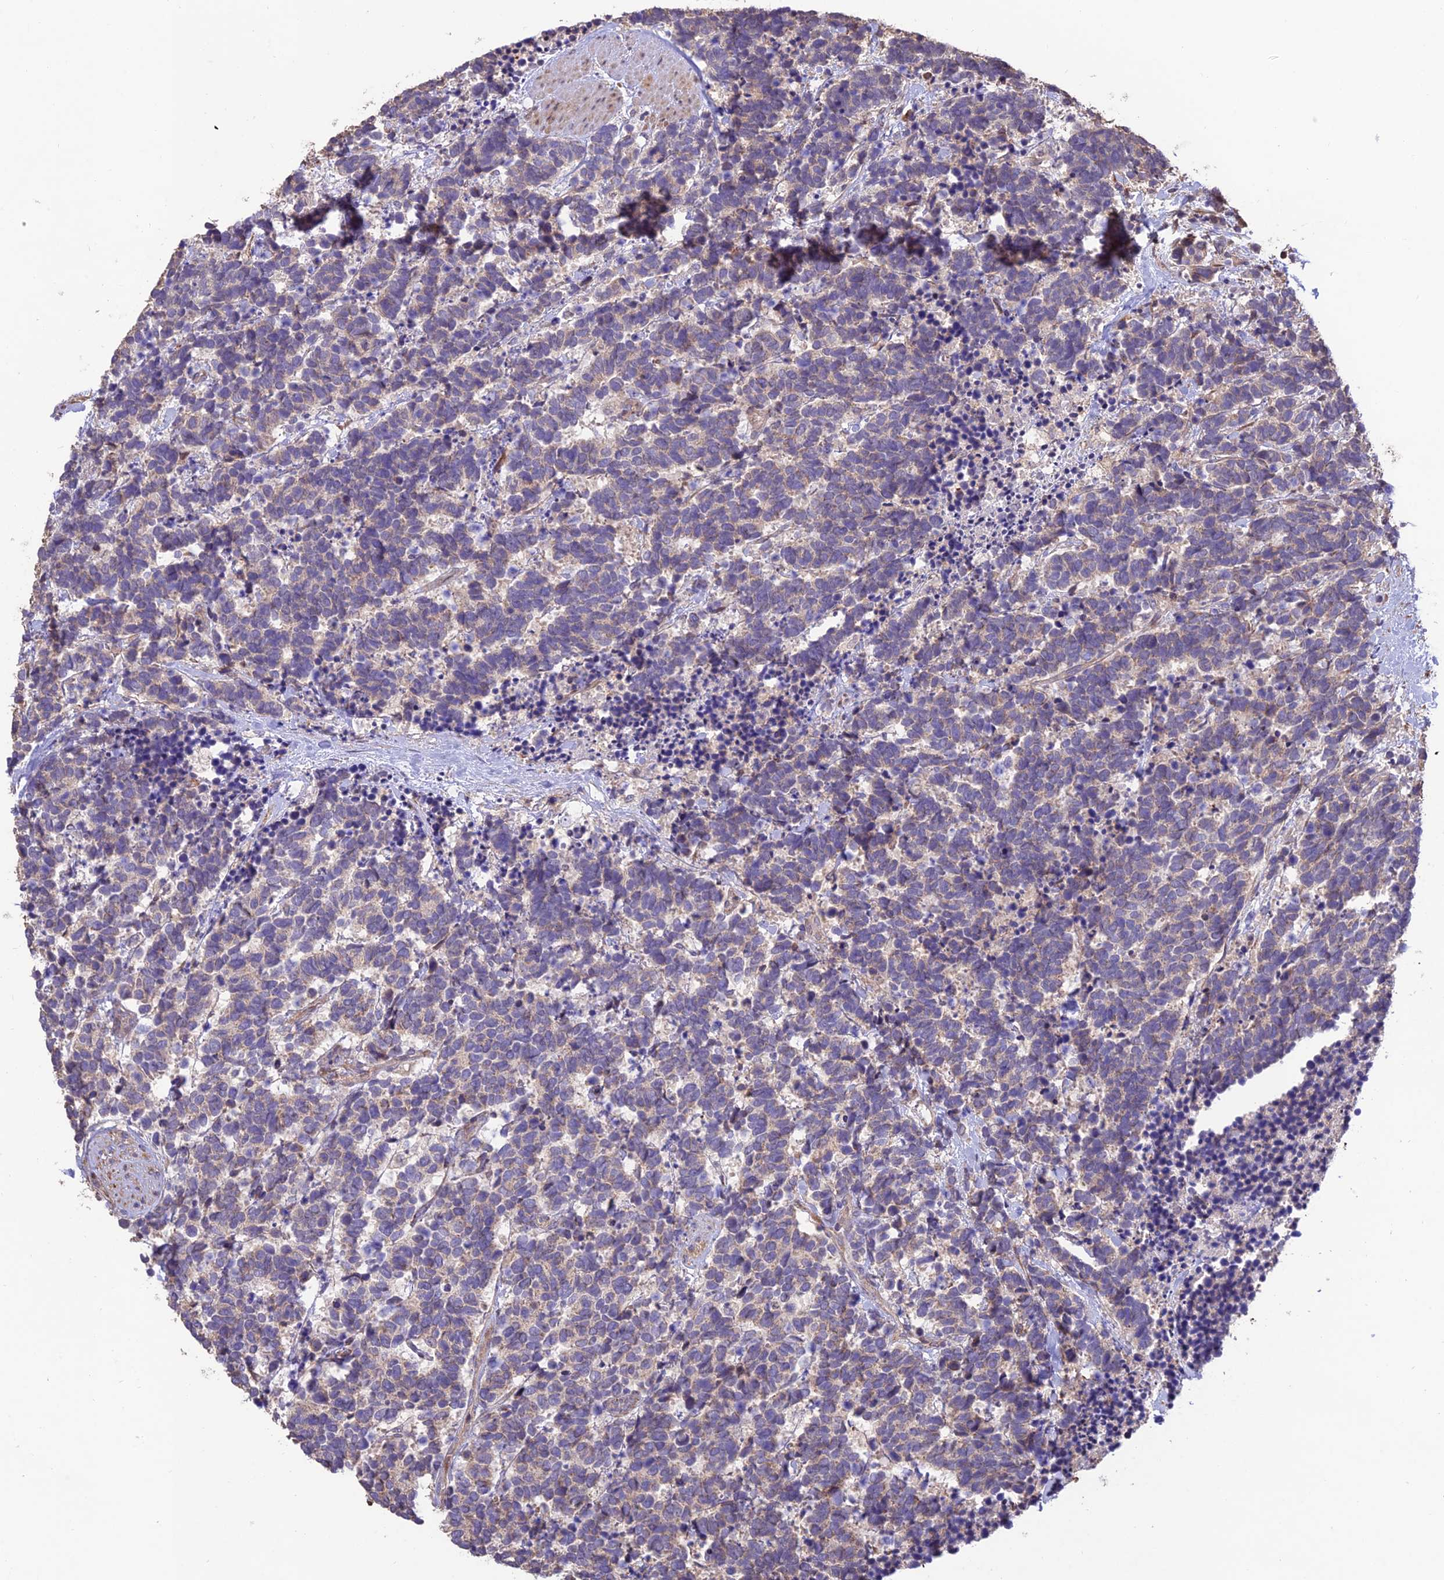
{"staining": {"intensity": "moderate", "quantity": "25%-75%", "location": "cytoplasmic/membranous"}, "tissue": "carcinoid", "cell_type": "Tumor cells", "image_type": "cancer", "snomed": [{"axis": "morphology", "description": "Carcinoma, NOS"}, {"axis": "morphology", "description": "Carcinoid, malignant, NOS"}, {"axis": "topography", "description": "Prostate"}], "caption": "Tumor cells demonstrate medium levels of moderate cytoplasmic/membranous expression in about 25%-75% of cells in human carcinoid.", "gene": "CREBL2", "patient": {"sex": "male", "age": 57}}